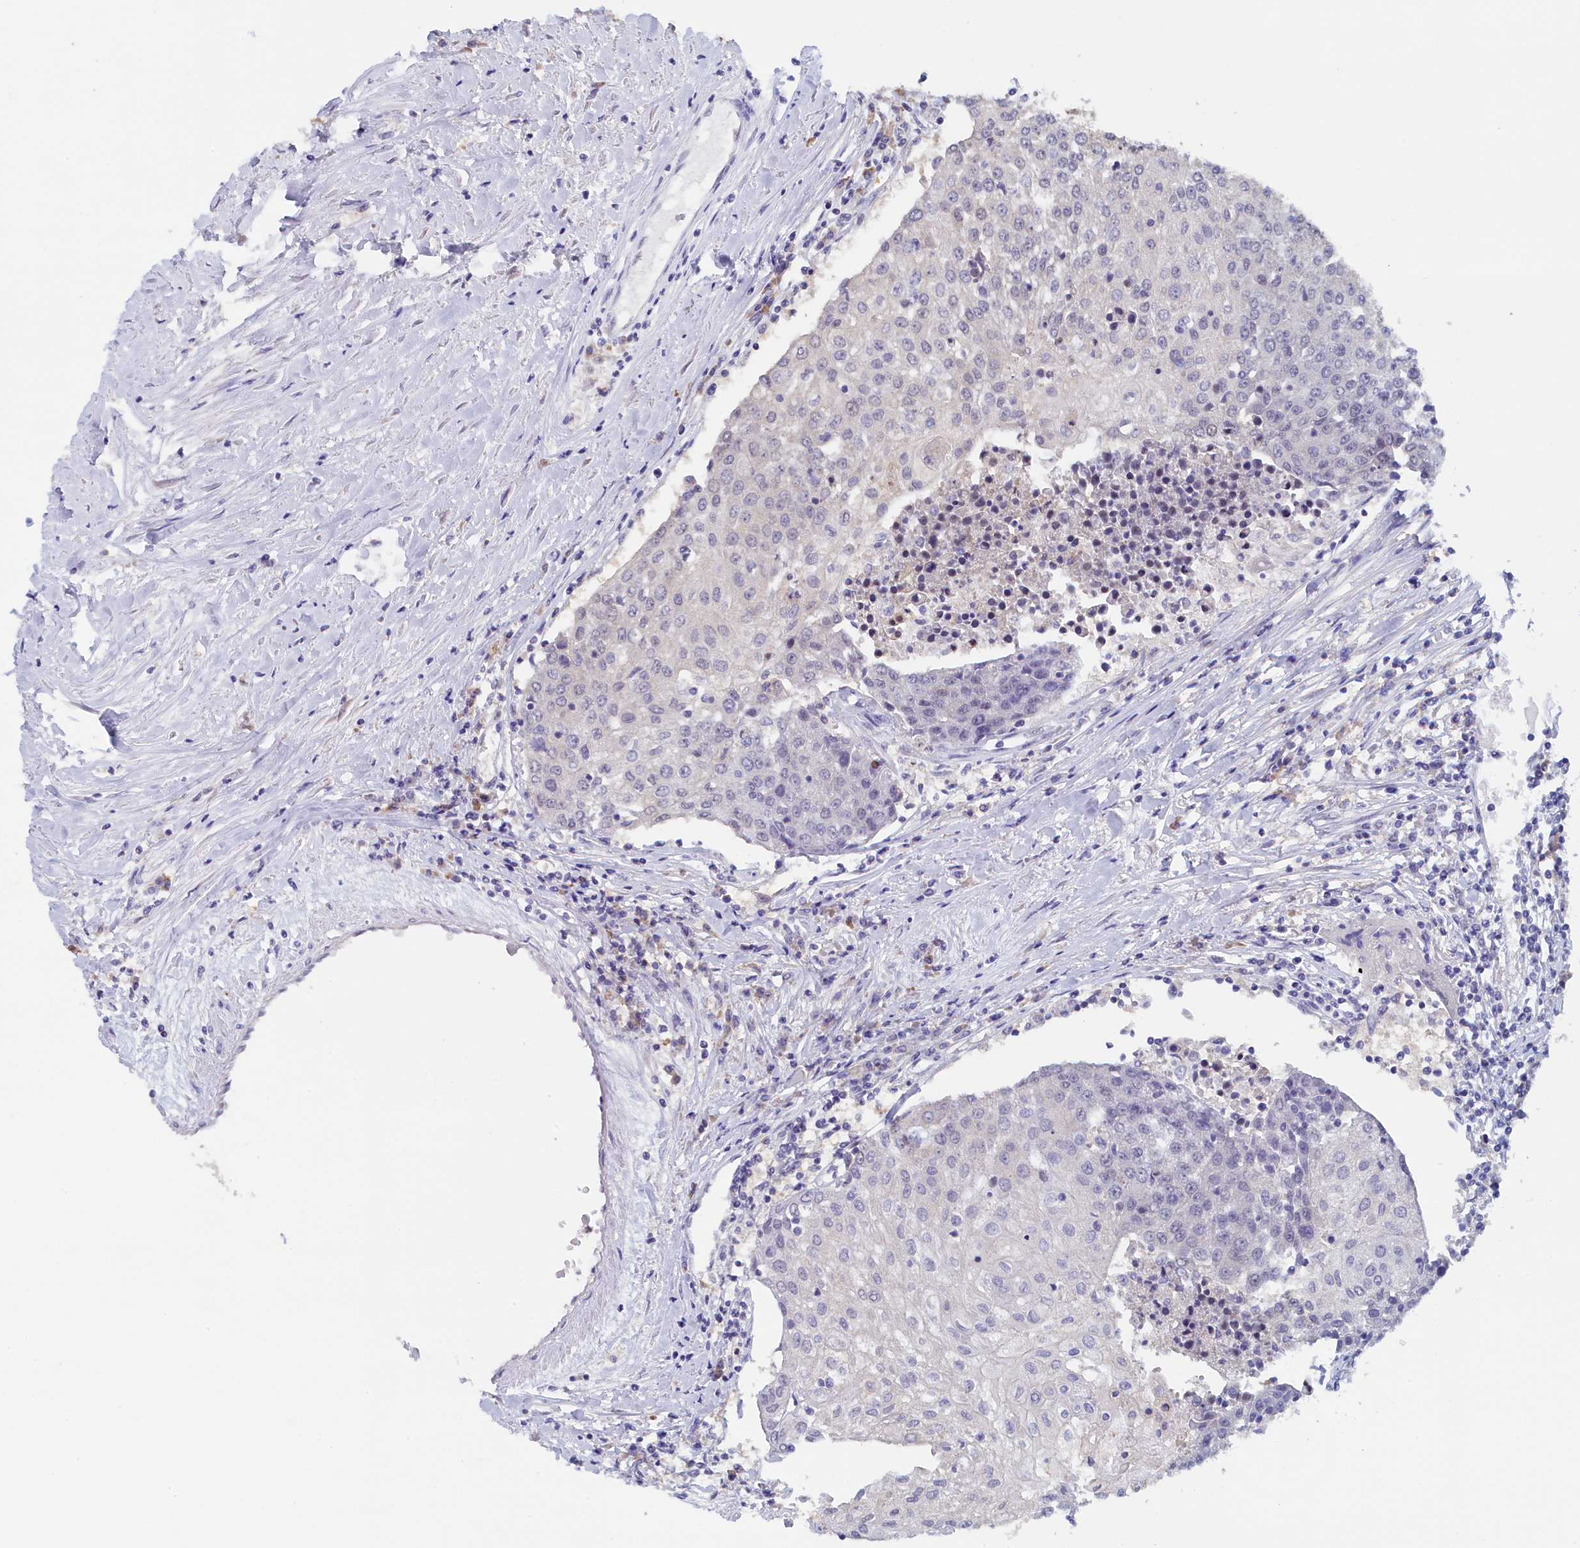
{"staining": {"intensity": "negative", "quantity": "none", "location": "none"}, "tissue": "urothelial cancer", "cell_type": "Tumor cells", "image_type": "cancer", "snomed": [{"axis": "morphology", "description": "Urothelial carcinoma, High grade"}, {"axis": "topography", "description": "Urinary bladder"}], "caption": "An immunohistochemistry image of urothelial cancer is shown. There is no staining in tumor cells of urothelial cancer.", "gene": "MOSPD3", "patient": {"sex": "female", "age": 85}}